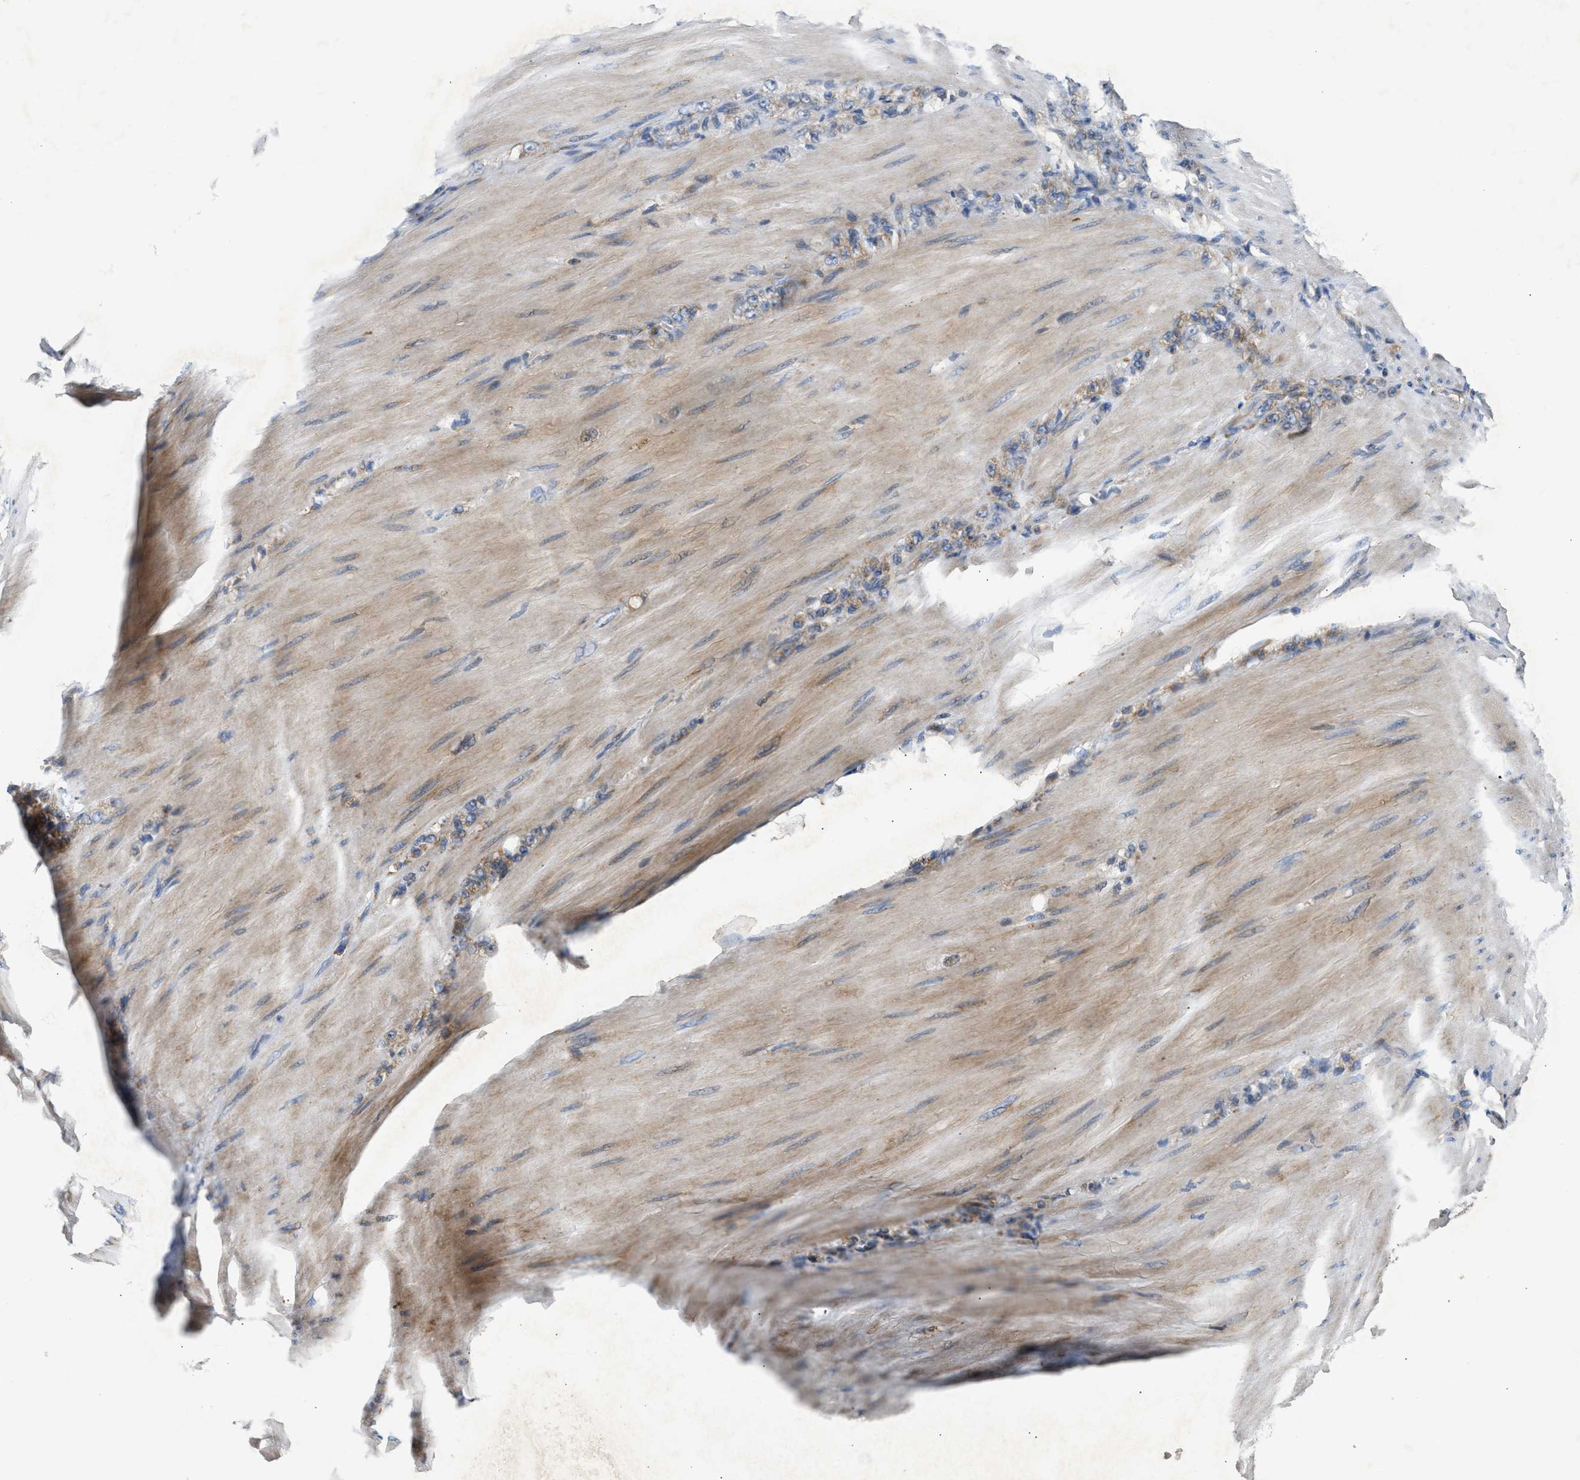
{"staining": {"intensity": "weak", "quantity": ">75%", "location": "cytoplasmic/membranous"}, "tissue": "stomach cancer", "cell_type": "Tumor cells", "image_type": "cancer", "snomed": [{"axis": "morphology", "description": "Normal tissue, NOS"}, {"axis": "morphology", "description": "Adenocarcinoma, NOS"}, {"axis": "topography", "description": "Stomach"}], "caption": "Immunohistochemistry (DAB (3,3'-diaminobenzidine)) staining of human adenocarcinoma (stomach) exhibits weak cytoplasmic/membranous protein positivity in about >75% of tumor cells.", "gene": "AMZ1", "patient": {"sex": "male", "age": 82}}